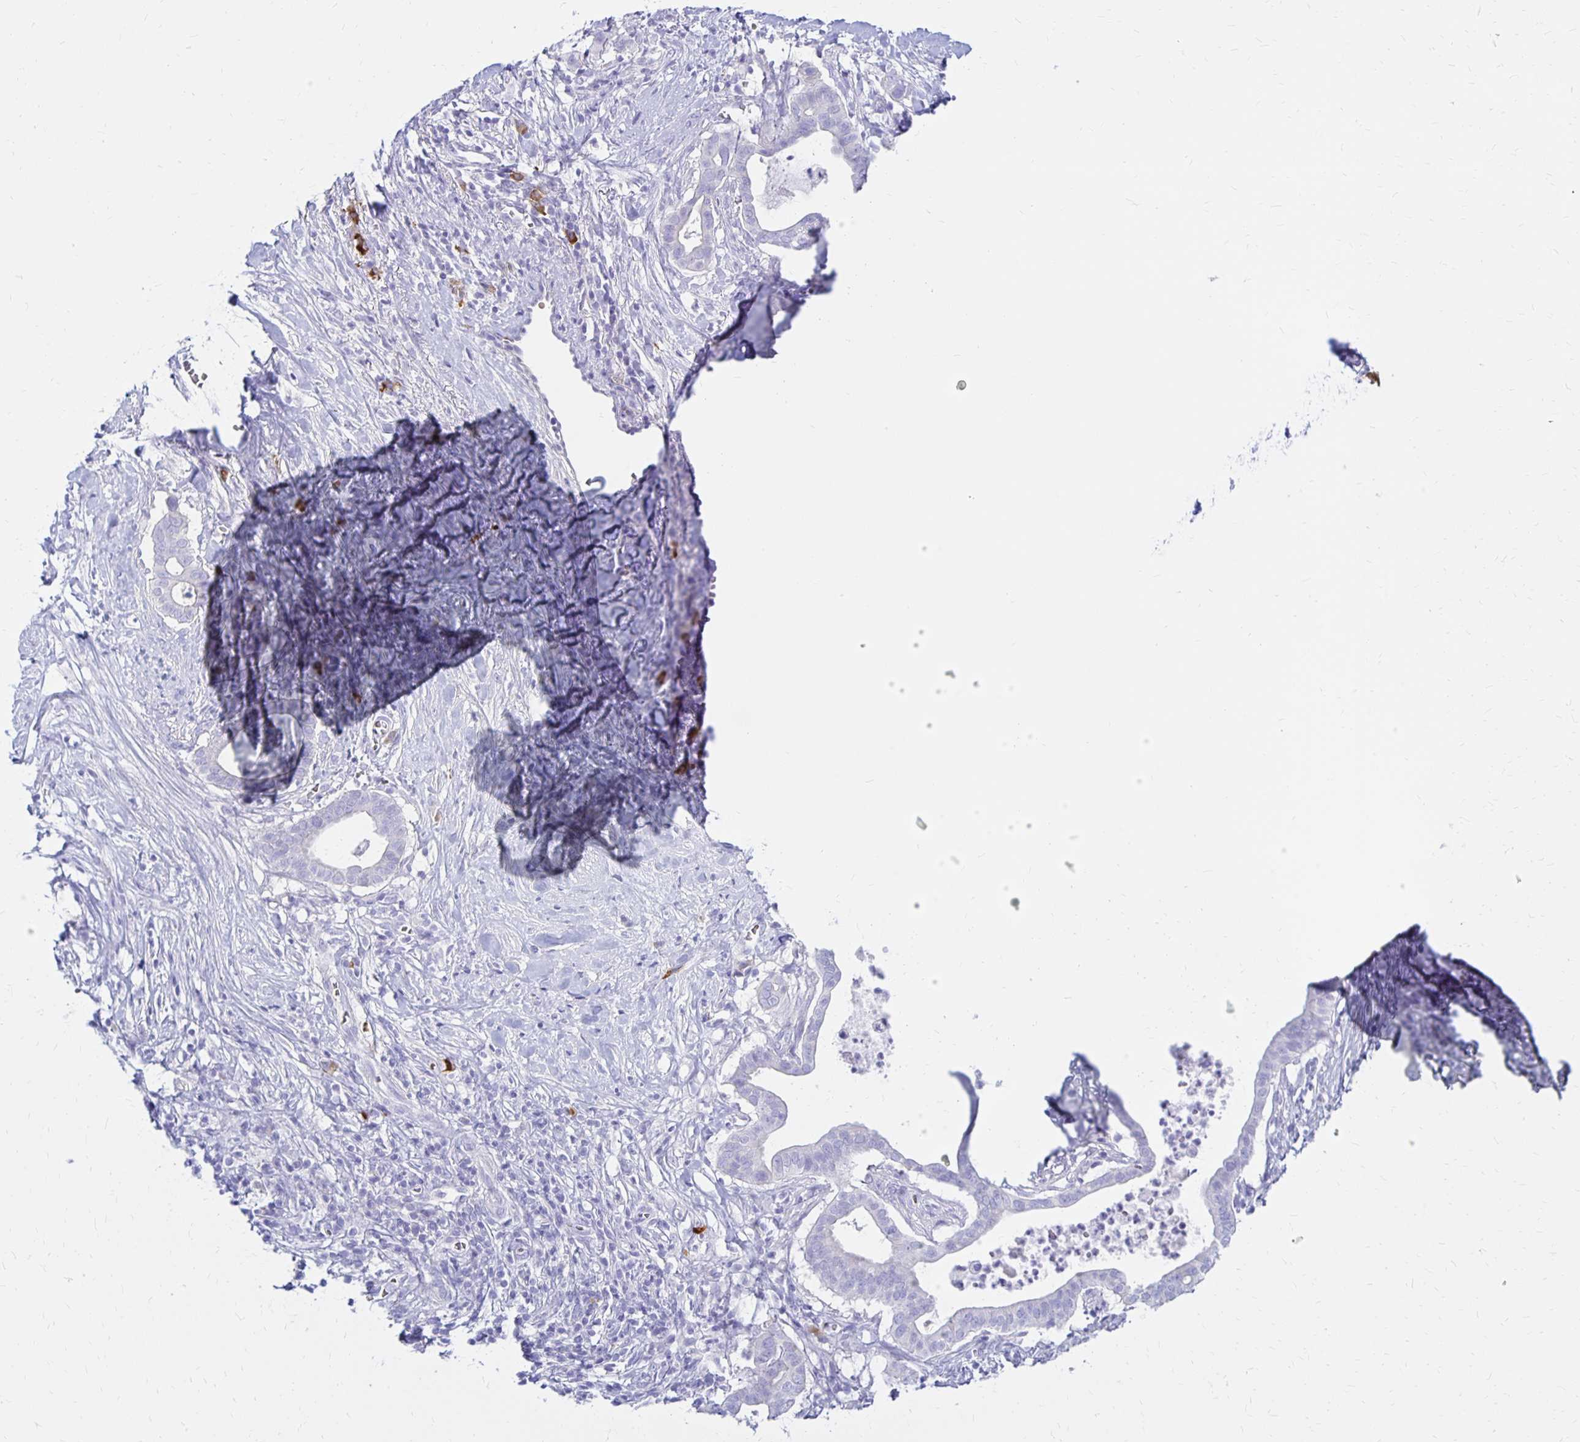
{"staining": {"intensity": "negative", "quantity": "none", "location": "none"}, "tissue": "pancreatic cancer", "cell_type": "Tumor cells", "image_type": "cancer", "snomed": [{"axis": "morphology", "description": "Adenocarcinoma, NOS"}, {"axis": "topography", "description": "Pancreas"}], "caption": "This is a photomicrograph of immunohistochemistry (IHC) staining of pancreatic adenocarcinoma, which shows no positivity in tumor cells.", "gene": "FNTB", "patient": {"sex": "male", "age": 61}}